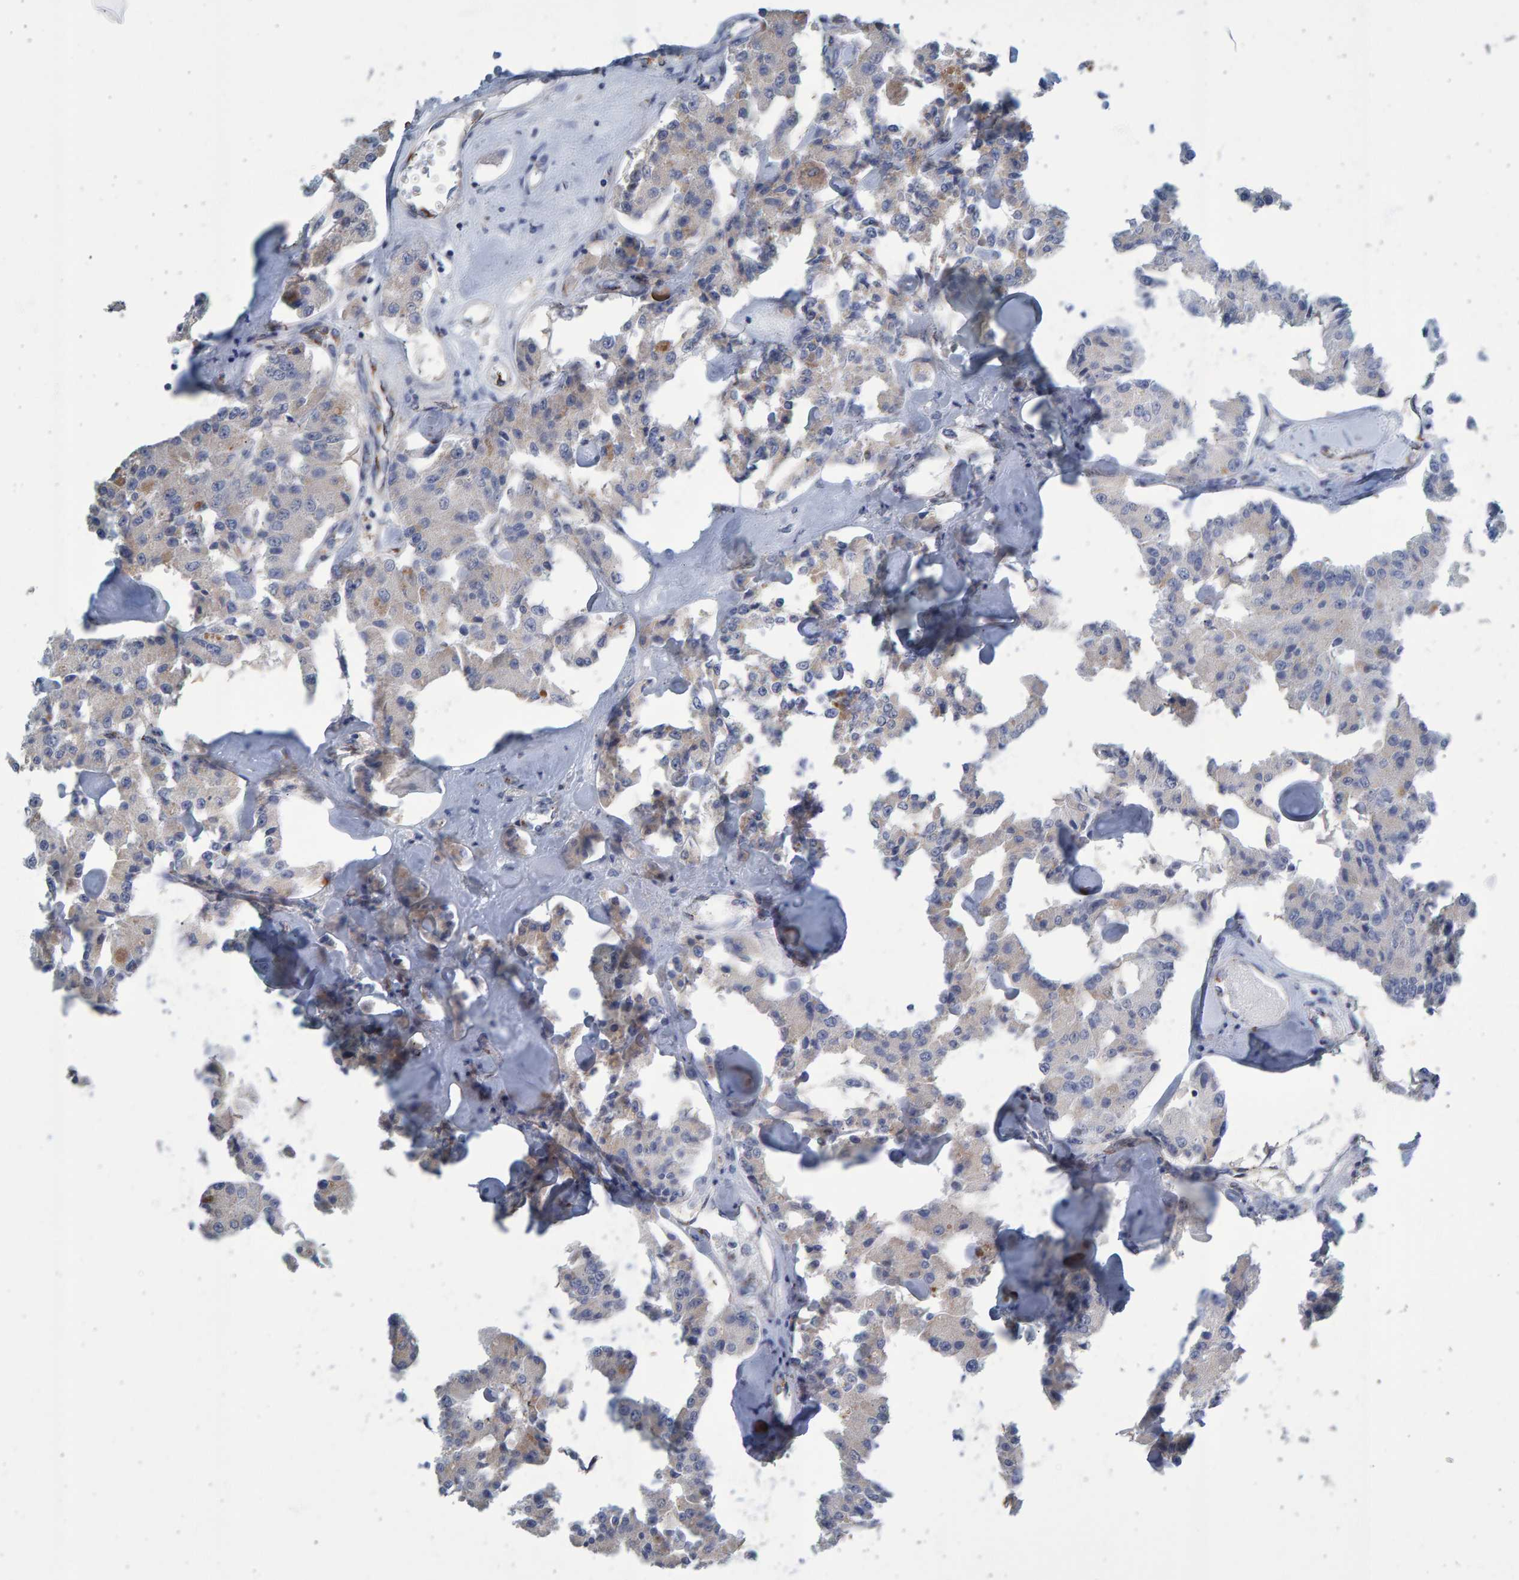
{"staining": {"intensity": "weak", "quantity": "<25%", "location": "cytoplasmic/membranous"}, "tissue": "carcinoid", "cell_type": "Tumor cells", "image_type": "cancer", "snomed": [{"axis": "morphology", "description": "Carcinoid, malignant, NOS"}, {"axis": "topography", "description": "Pancreas"}], "caption": "A histopathology image of human carcinoid is negative for staining in tumor cells.", "gene": "SLC34A3", "patient": {"sex": "male", "age": 41}}